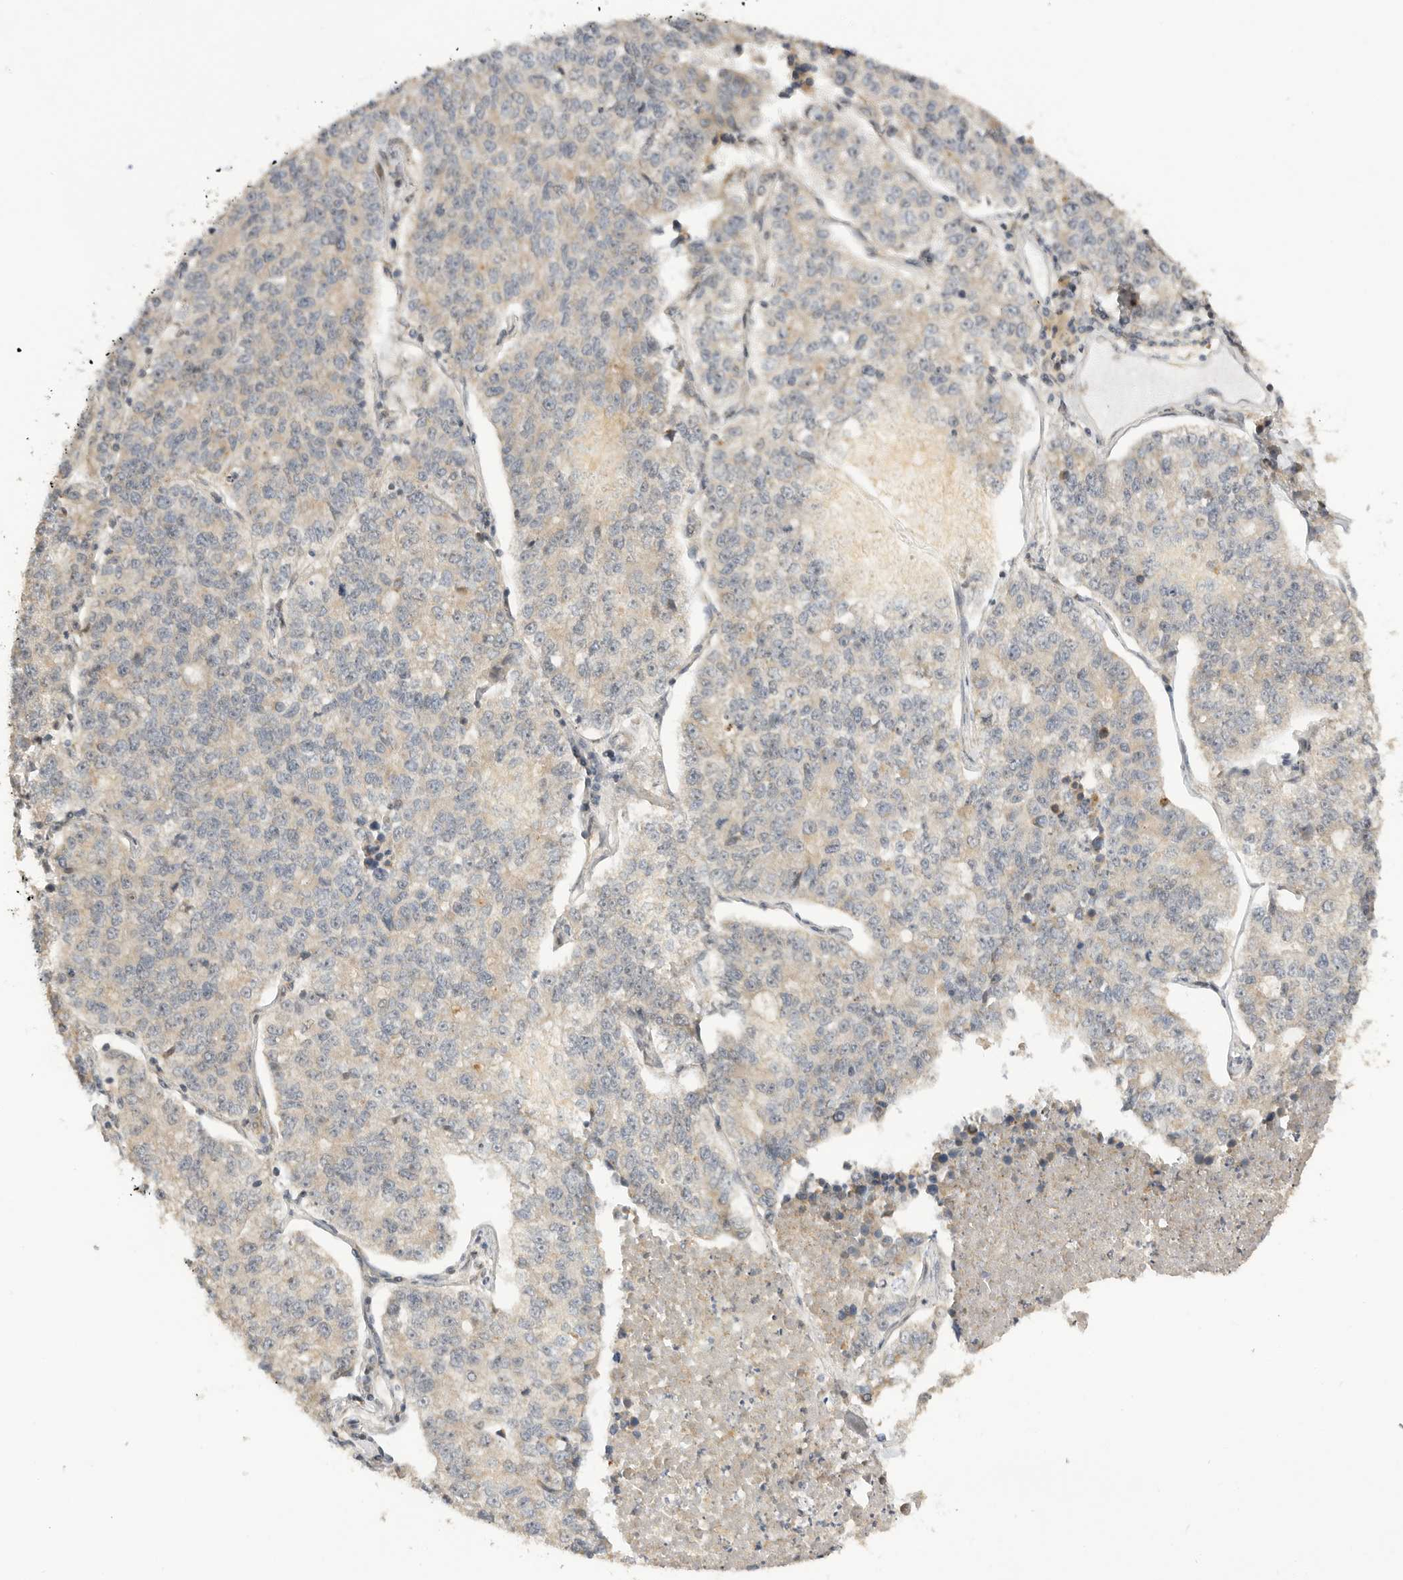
{"staining": {"intensity": "weak", "quantity": "<25%", "location": "cytoplasmic/membranous"}, "tissue": "lung cancer", "cell_type": "Tumor cells", "image_type": "cancer", "snomed": [{"axis": "morphology", "description": "Adenocarcinoma, NOS"}, {"axis": "topography", "description": "Lung"}], "caption": "Immunohistochemistry histopathology image of human lung cancer (adenocarcinoma) stained for a protein (brown), which demonstrates no staining in tumor cells.", "gene": "ALKAL1", "patient": {"sex": "male", "age": 49}}